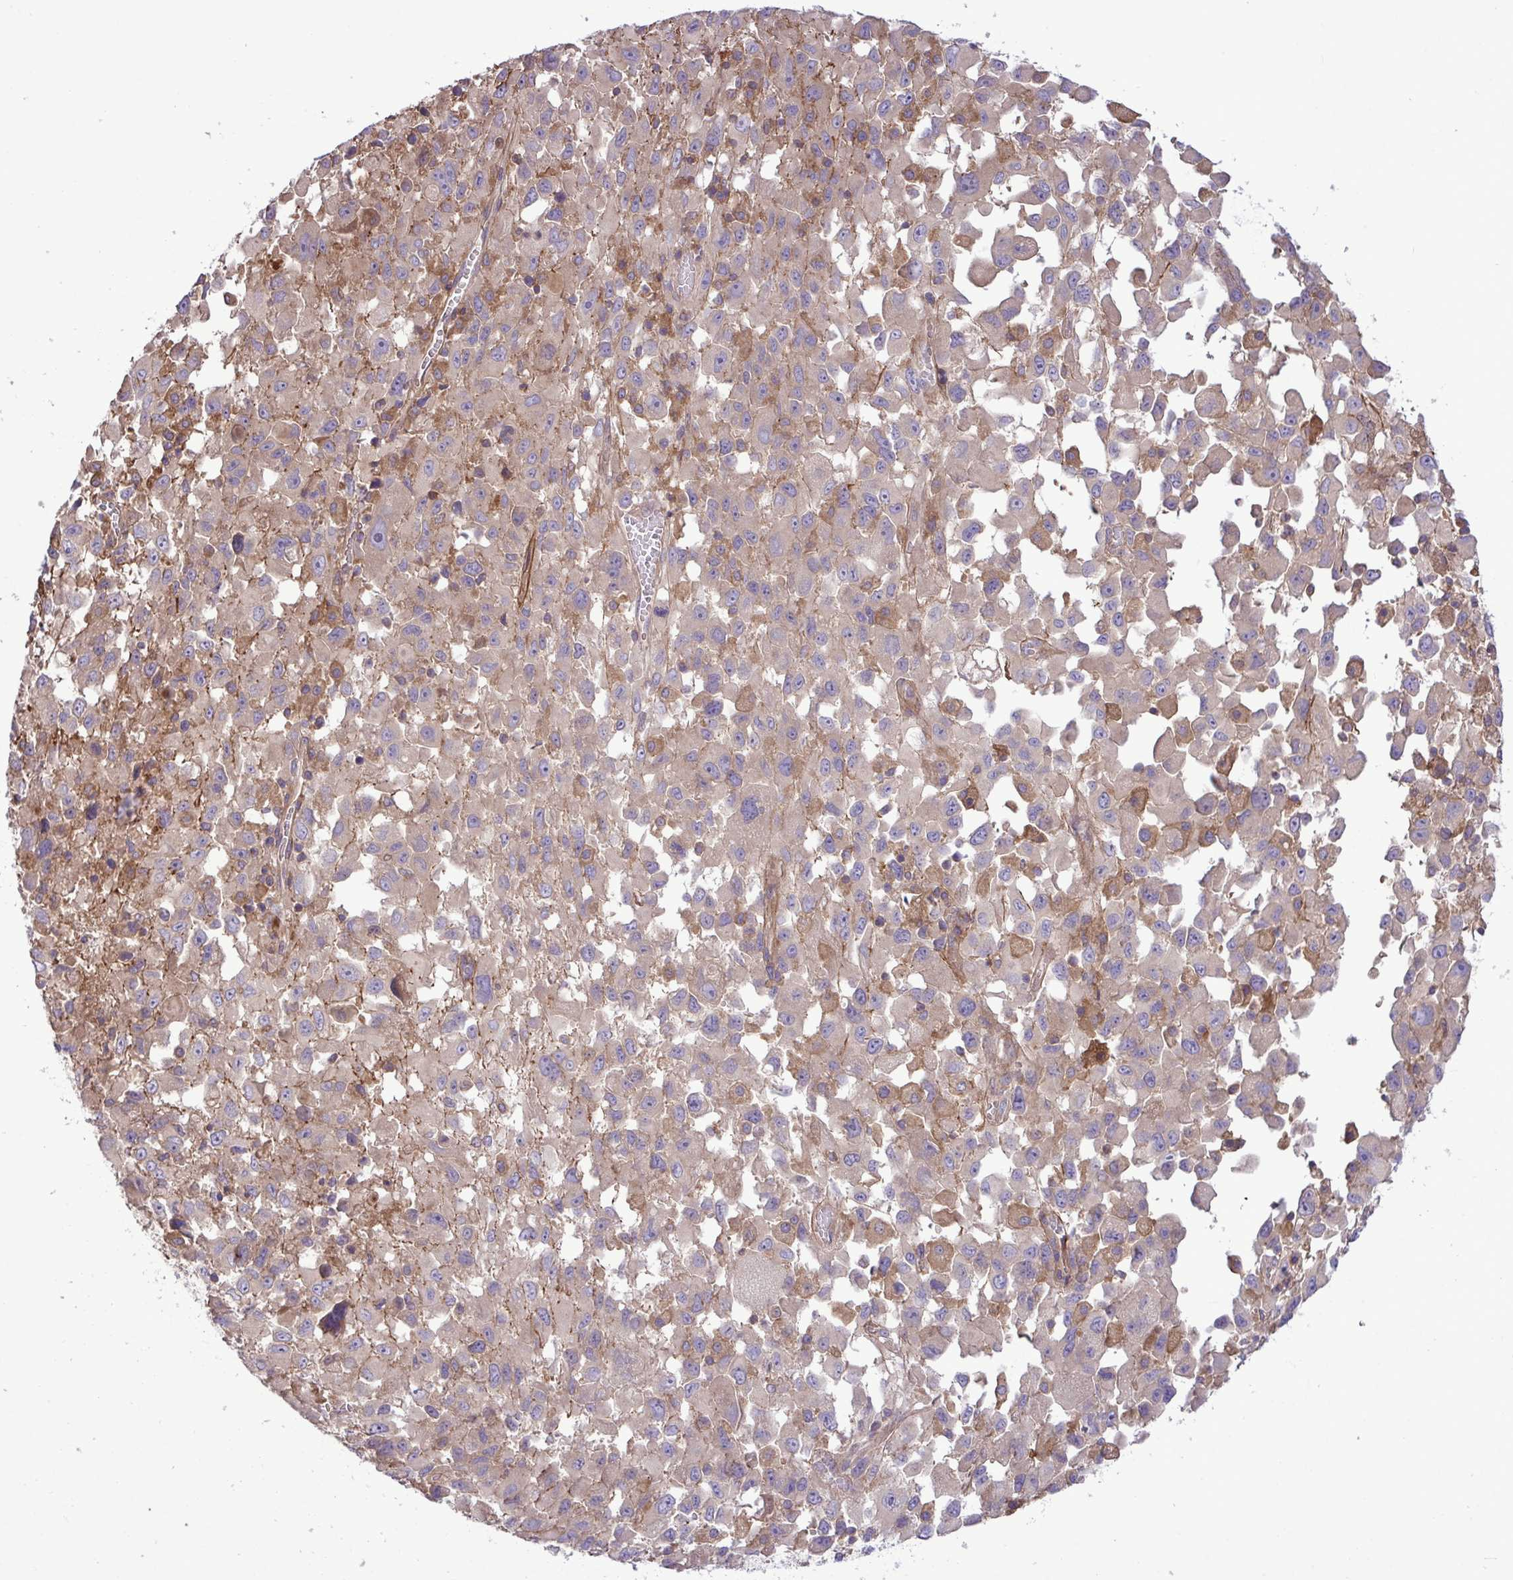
{"staining": {"intensity": "weak", "quantity": "25%-75%", "location": "cytoplasmic/membranous"}, "tissue": "melanoma", "cell_type": "Tumor cells", "image_type": "cancer", "snomed": [{"axis": "morphology", "description": "Malignant melanoma, Metastatic site"}, {"axis": "topography", "description": "Soft tissue"}], "caption": "IHC photomicrograph of human malignant melanoma (metastatic site) stained for a protein (brown), which reveals low levels of weak cytoplasmic/membranous positivity in about 25%-75% of tumor cells.", "gene": "GRB14", "patient": {"sex": "male", "age": 50}}